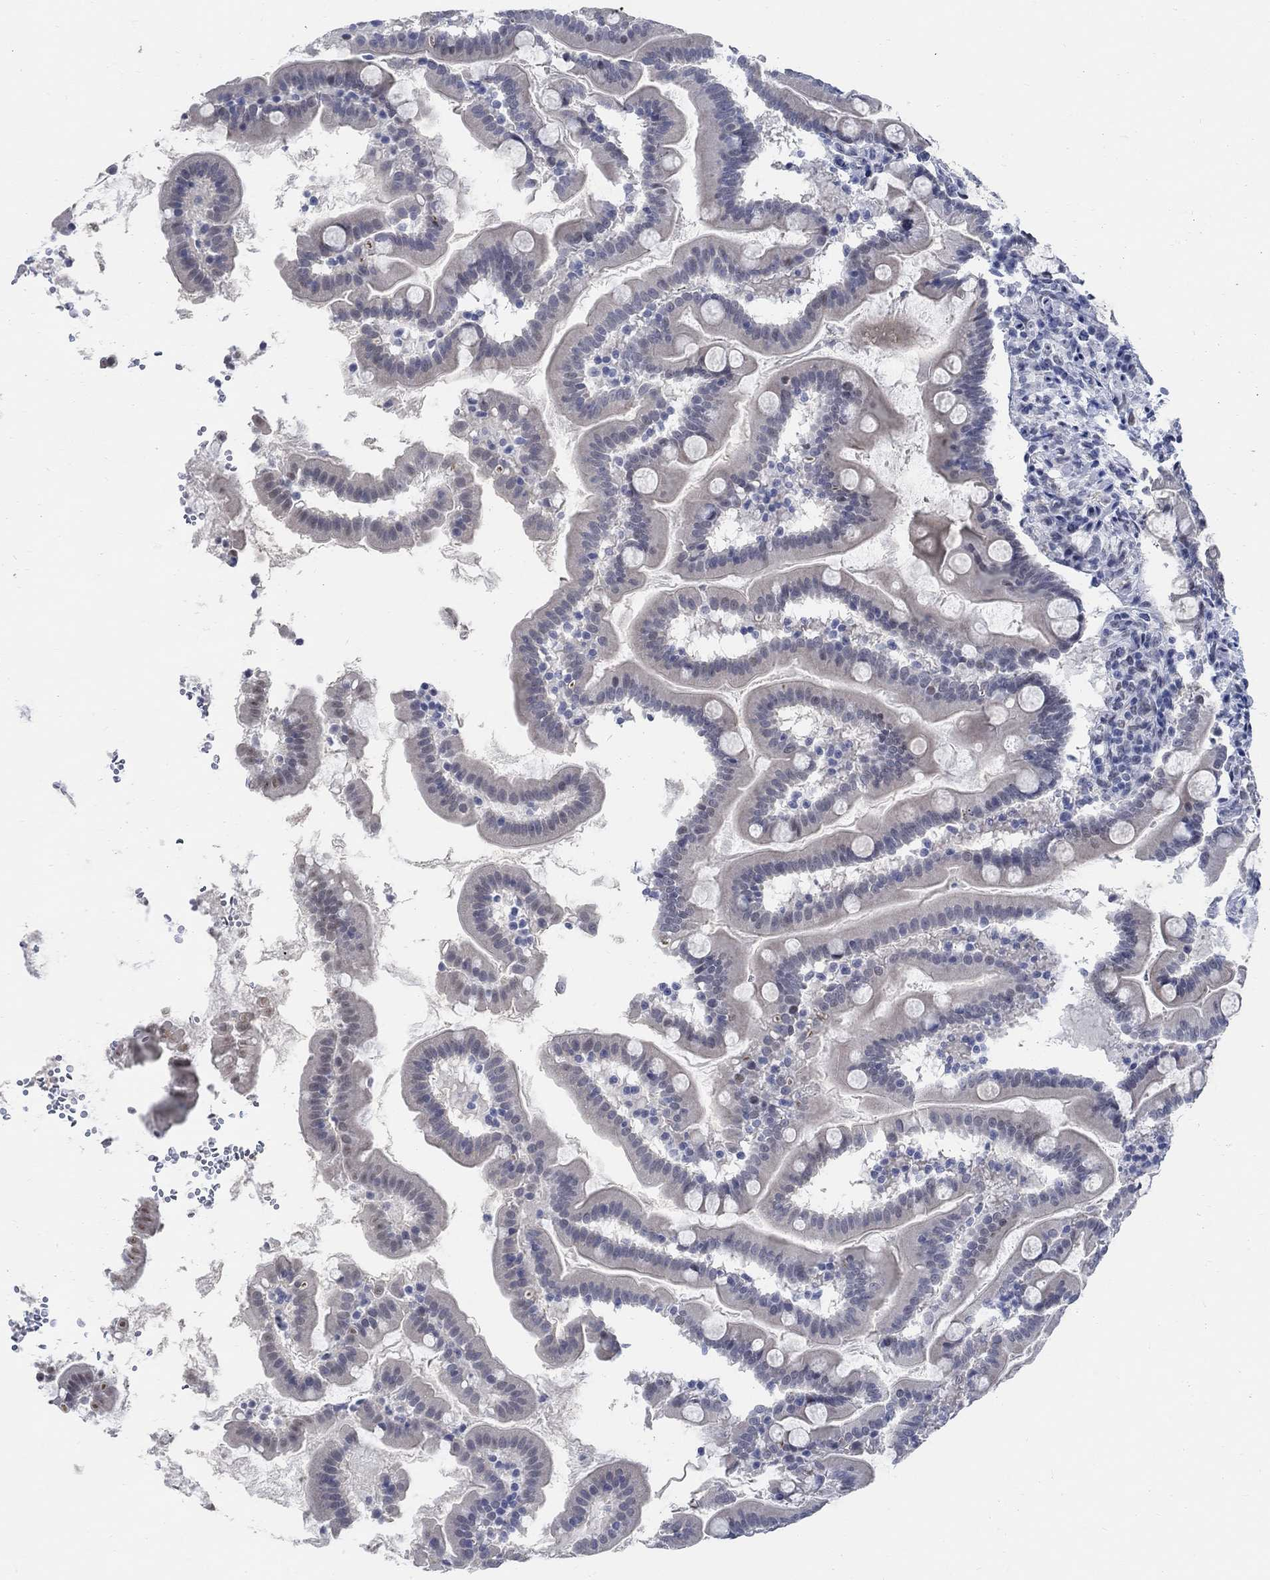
{"staining": {"intensity": "negative", "quantity": "none", "location": "none"}, "tissue": "small intestine", "cell_type": "Glandular cells", "image_type": "normal", "snomed": [{"axis": "morphology", "description": "Normal tissue, NOS"}, {"axis": "topography", "description": "Small intestine"}], "caption": "Photomicrograph shows no protein expression in glandular cells of benign small intestine. The staining is performed using DAB brown chromogen with nuclei counter-stained in using hematoxylin.", "gene": "DLK1", "patient": {"sex": "female", "age": 44}}